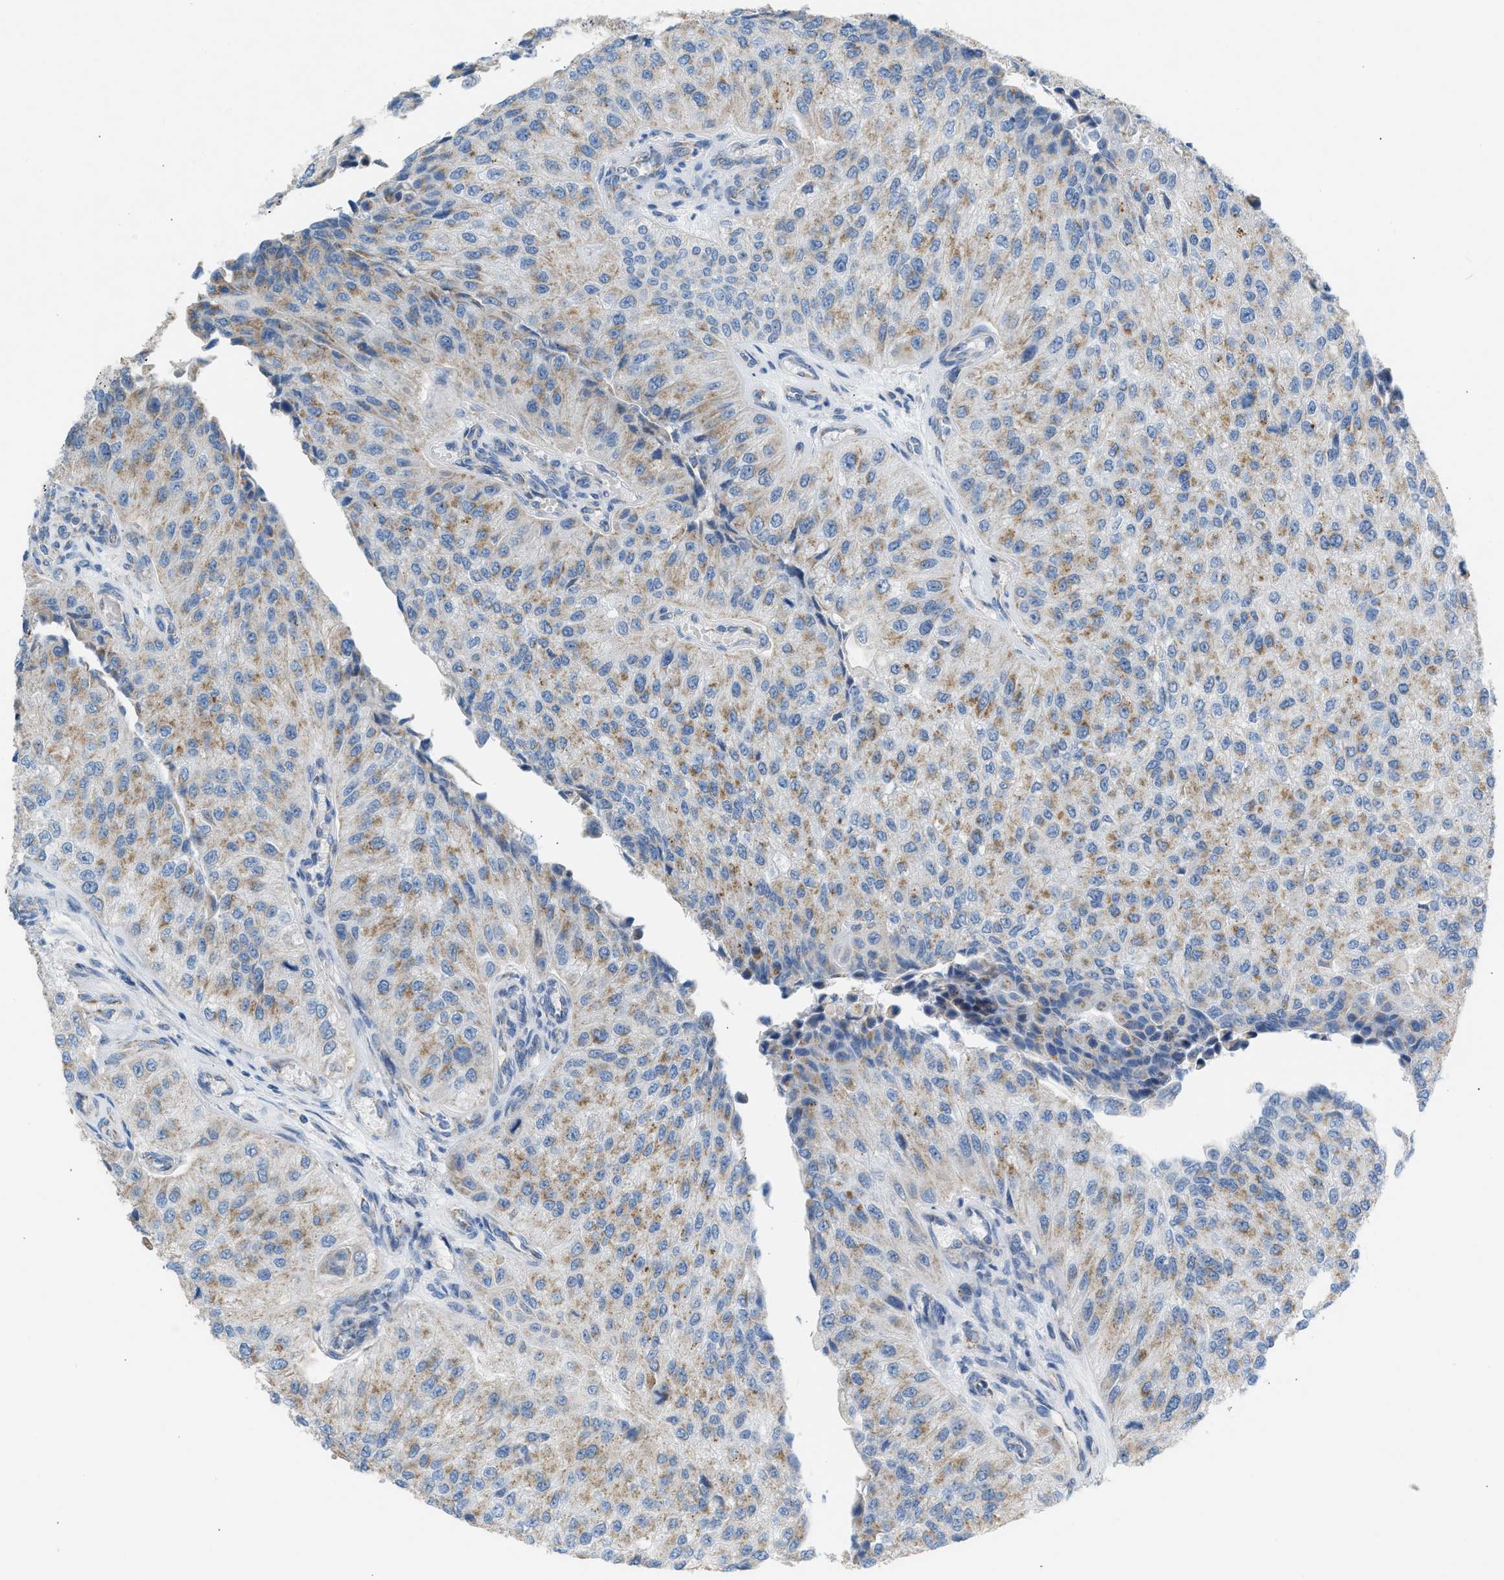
{"staining": {"intensity": "moderate", "quantity": ">75%", "location": "cytoplasmic/membranous"}, "tissue": "urothelial cancer", "cell_type": "Tumor cells", "image_type": "cancer", "snomed": [{"axis": "morphology", "description": "Urothelial carcinoma, High grade"}, {"axis": "topography", "description": "Kidney"}, {"axis": "topography", "description": "Urinary bladder"}], "caption": "High-power microscopy captured an immunohistochemistry histopathology image of urothelial carcinoma (high-grade), revealing moderate cytoplasmic/membranous staining in approximately >75% of tumor cells.", "gene": "NDUFS8", "patient": {"sex": "male", "age": 77}}